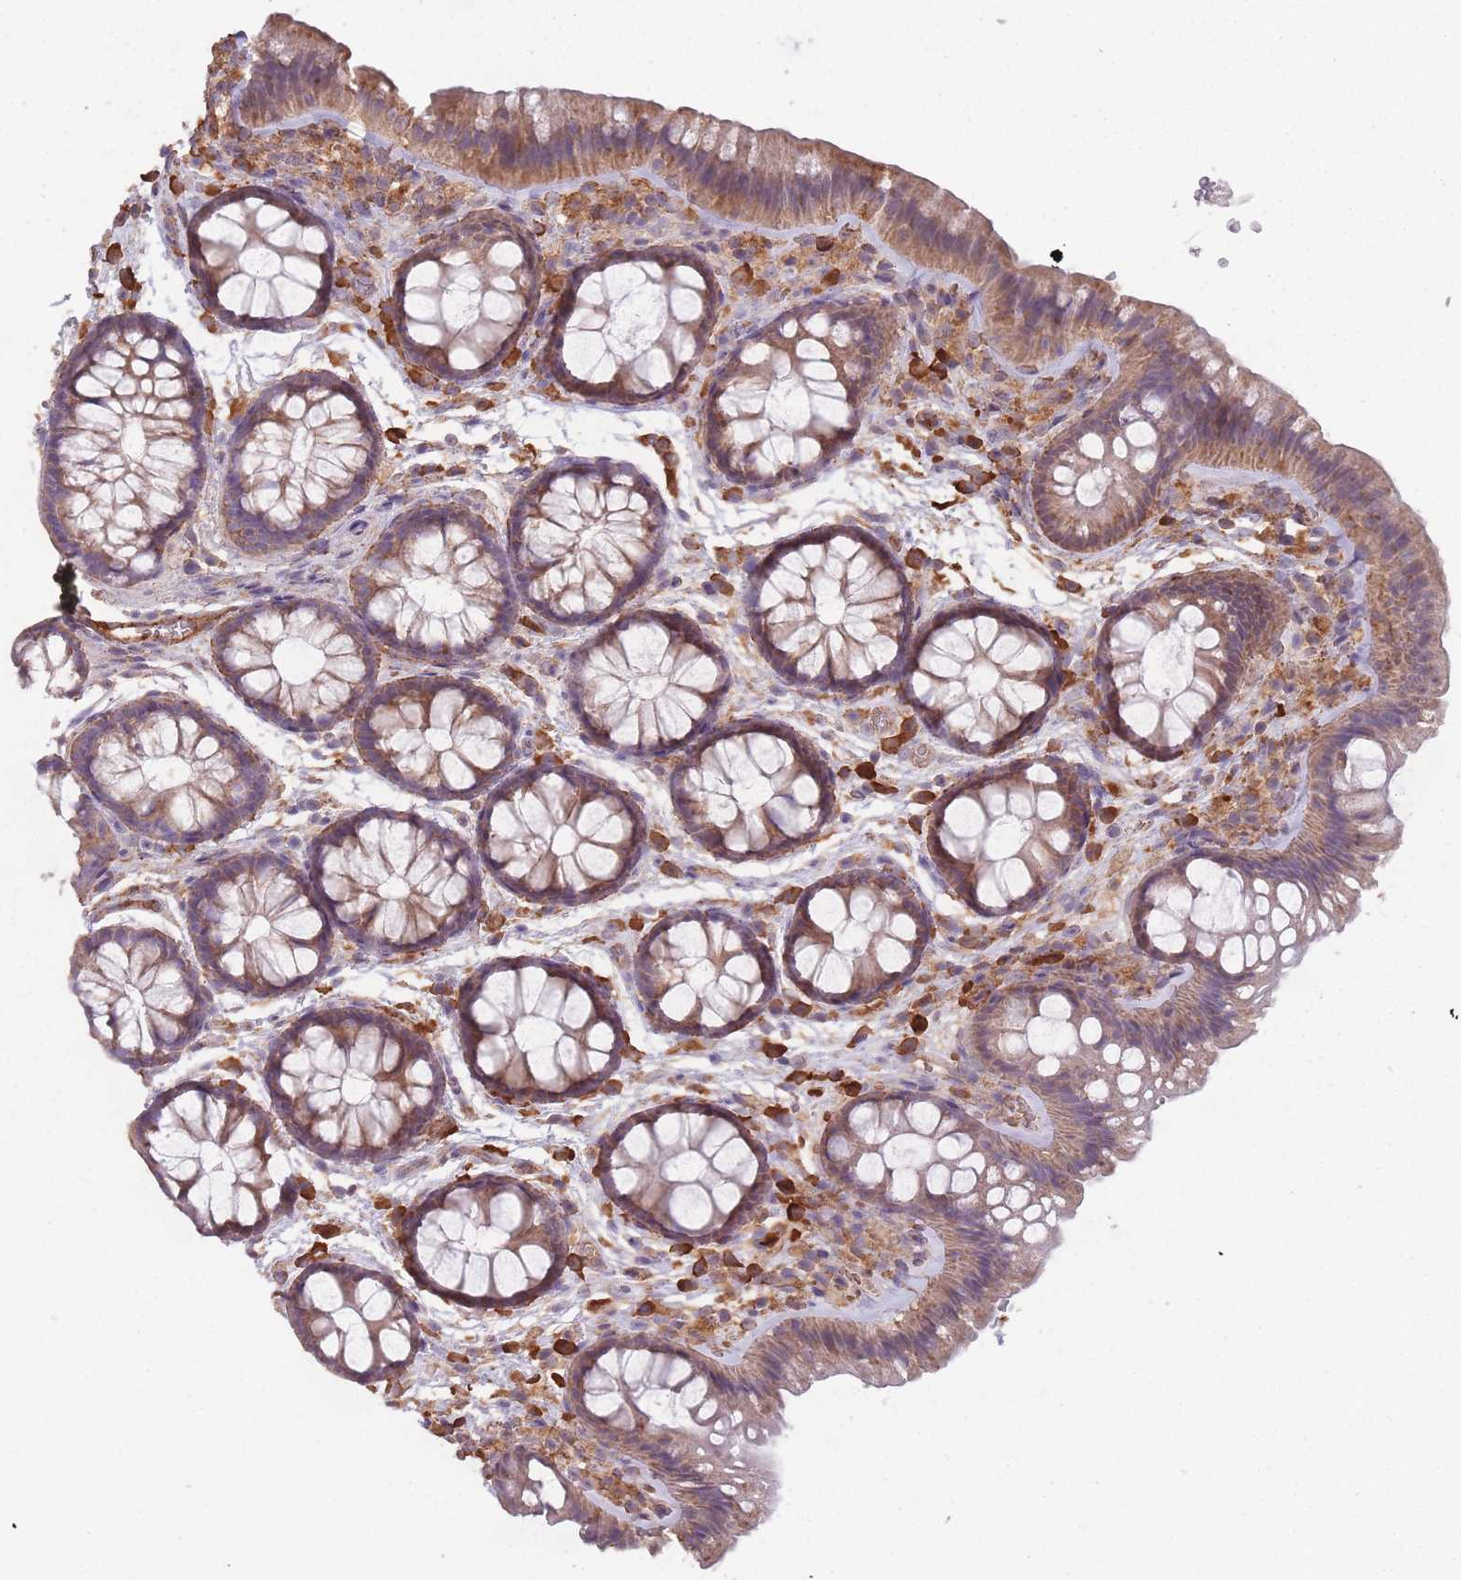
{"staining": {"intensity": "moderate", "quantity": ">75%", "location": "cytoplasmic/membranous"}, "tissue": "colon", "cell_type": "Endothelial cells", "image_type": "normal", "snomed": [{"axis": "morphology", "description": "Normal tissue, NOS"}, {"axis": "topography", "description": "Colon"}], "caption": "This image demonstrates normal colon stained with IHC to label a protein in brown. The cytoplasmic/membranous of endothelial cells show moderate positivity for the protein. Nuclei are counter-stained blue.", "gene": "SANBR", "patient": {"sex": "male", "age": 46}}